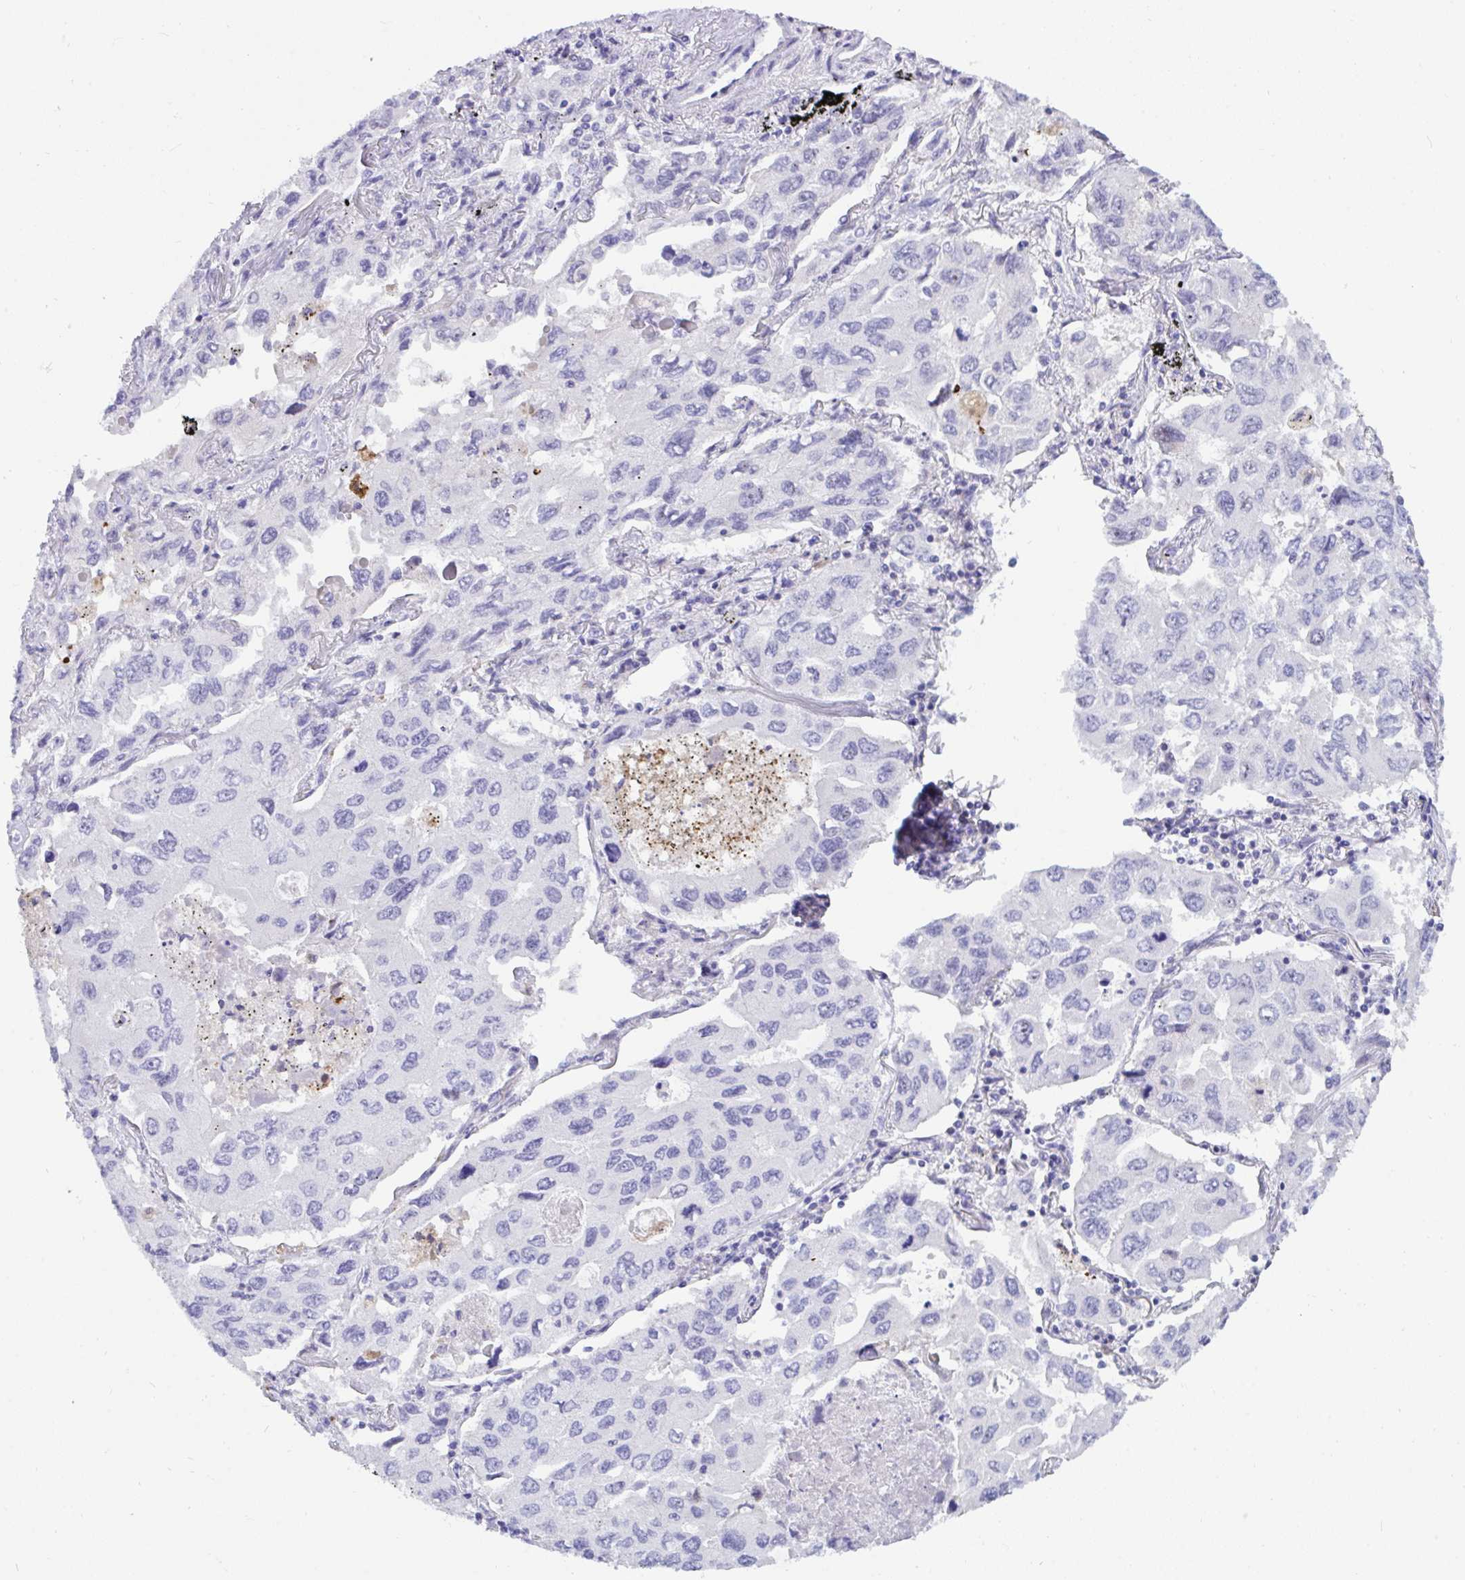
{"staining": {"intensity": "negative", "quantity": "none", "location": "none"}, "tissue": "lung cancer", "cell_type": "Tumor cells", "image_type": "cancer", "snomed": [{"axis": "morphology", "description": "Adenocarcinoma, NOS"}, {"axis": "topography", "description": "Lung"}], "caption": "DAB (3,3'-diaminobenzidine) immunohistochemical staining of adenocarcinoma (lung) demonstrates no significant positivity in tumor cells.", "gene": "DTX3", "patient": {"sex": "male", "age": 64}}